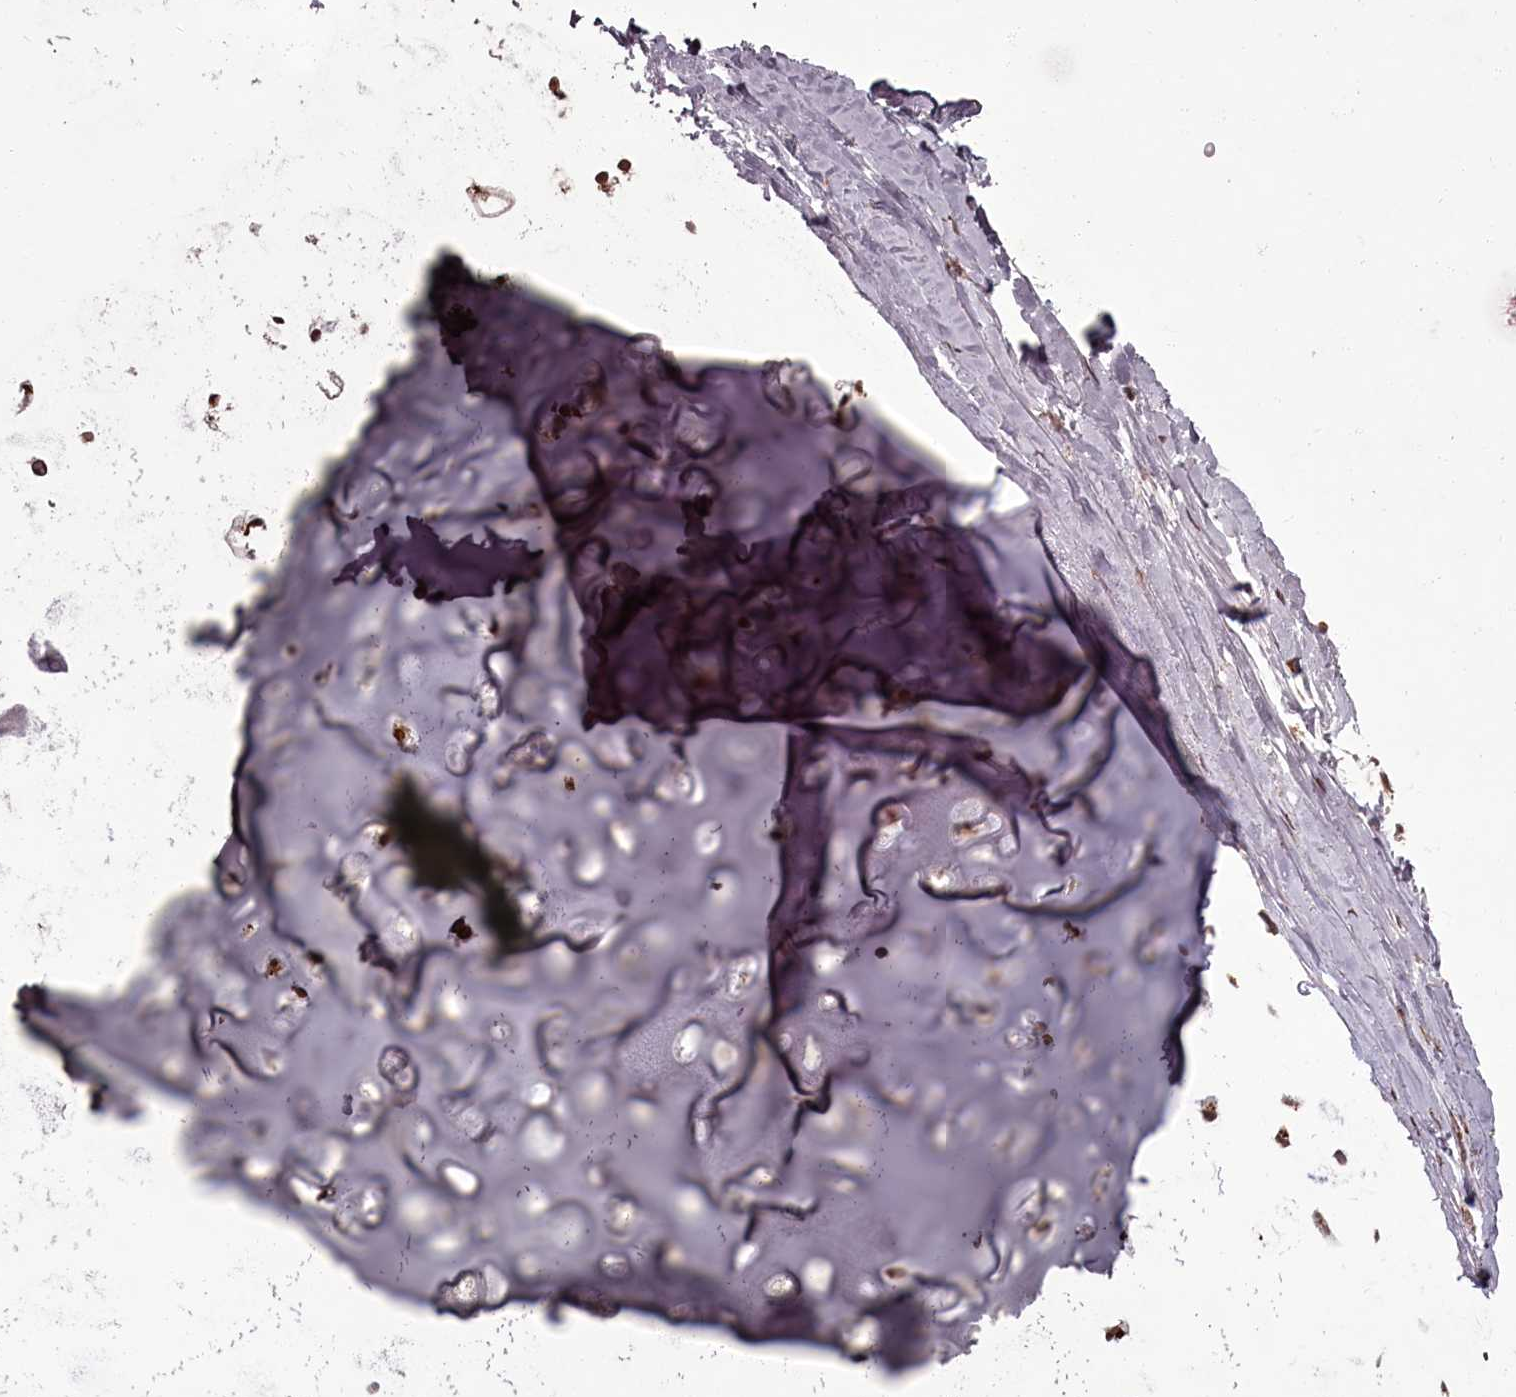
{"staining": {"intensity": "negative", "quantity": "none", "location": "none"}, "tissue": "adipose tissue", "cell_type": "Adipocytes", "image_type": "normal", "snomed": [{"axis": "morphology", "description": "Normal tissue, NOS"}, {"axis": "topography", "description": "Lymph node"}, {"axis": "topography", "description": "Bronchus"}], "caption": "Immunohistochemistry (IHC) of normal human adipose tissue demonstrates no positivity in adipocytes. (Brightfield microscopy of DAB (3,3'-diaminobenzidine) immunohistochemistry (IHC) at high magnification).", "gene": "CEP83", "patient": {"sex": "male", "age": 63}}